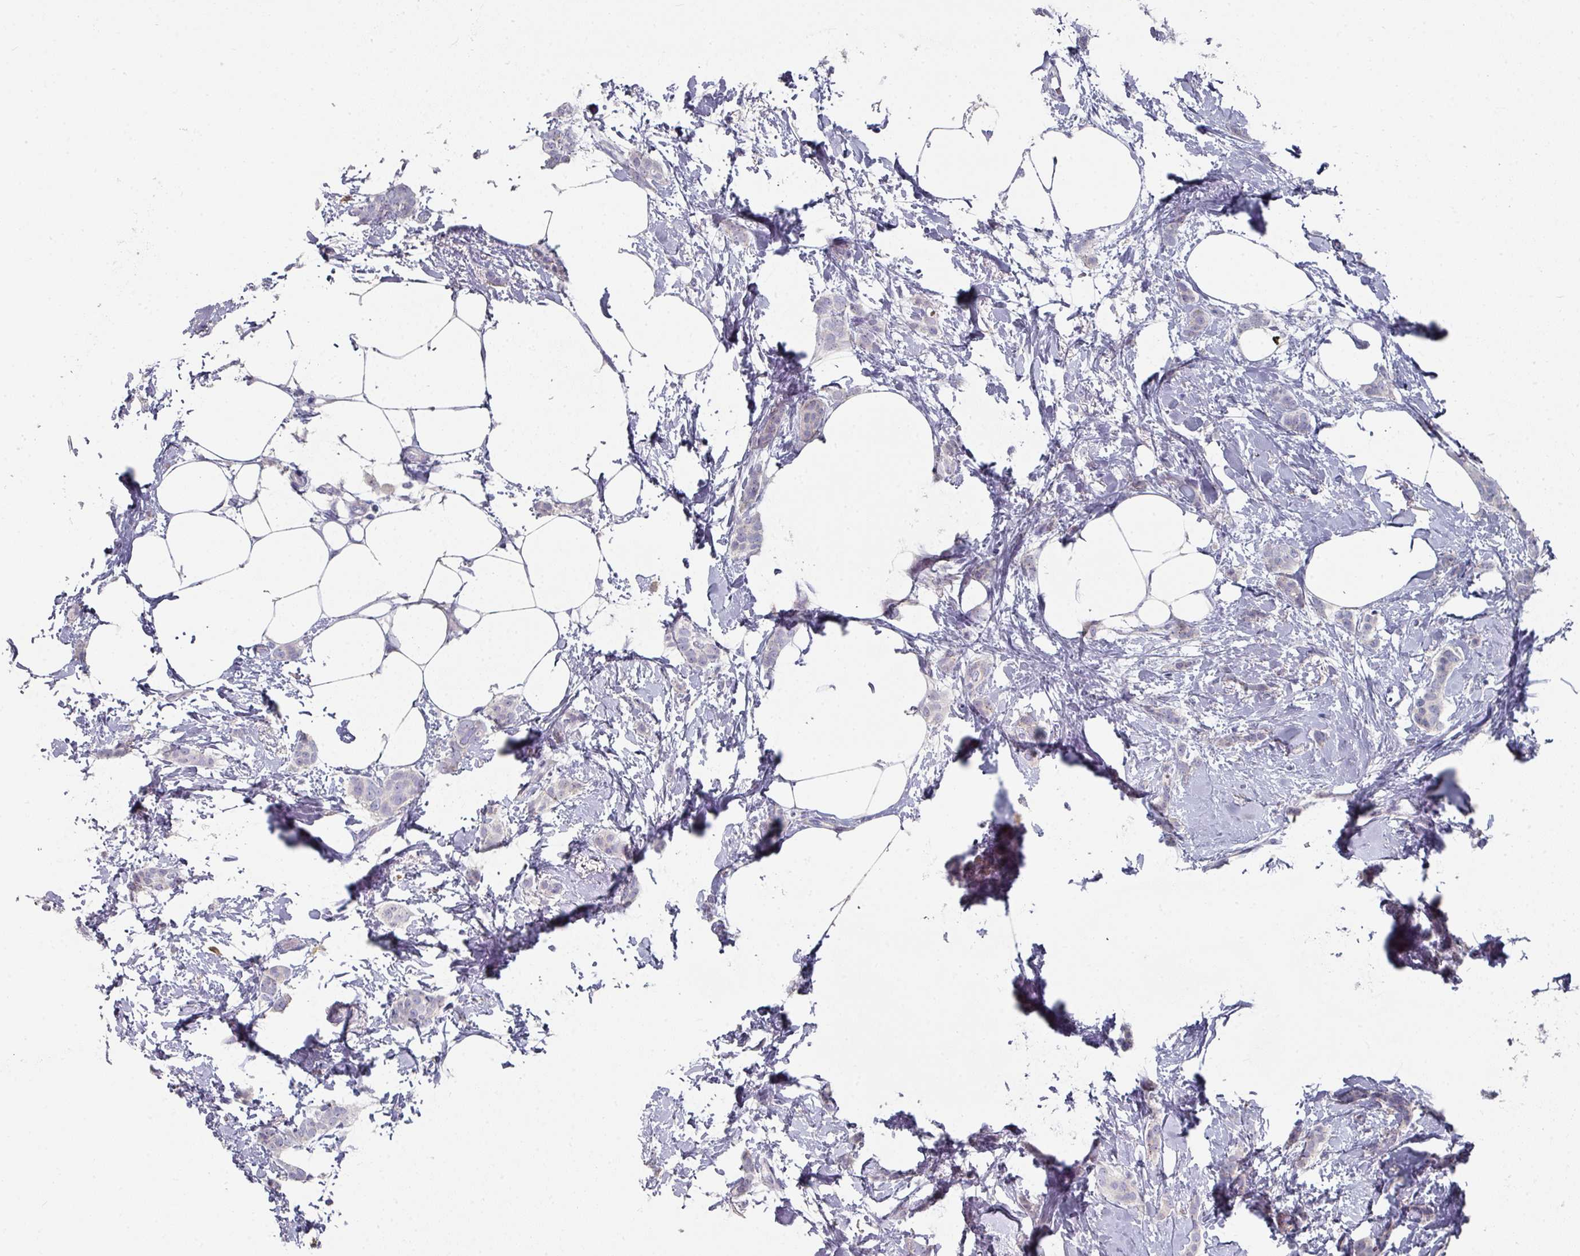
{"staining": {"intensity": "negative", "quantity": "none", "location": "none"}, "tissue": "breast cancer", "cell_type": "Tumor cells", "image_type": "cancer", "snomed": [{"axis": "morphology", "description": "Duct carcinoma"}, {"axis": "topography", "description": "Breast"}], "caption": "The histopathology image displays no staining of tumor cells in breast cancer.", "gene": "NT5C1A", "patient": {"sex": "female", "age": 72}}